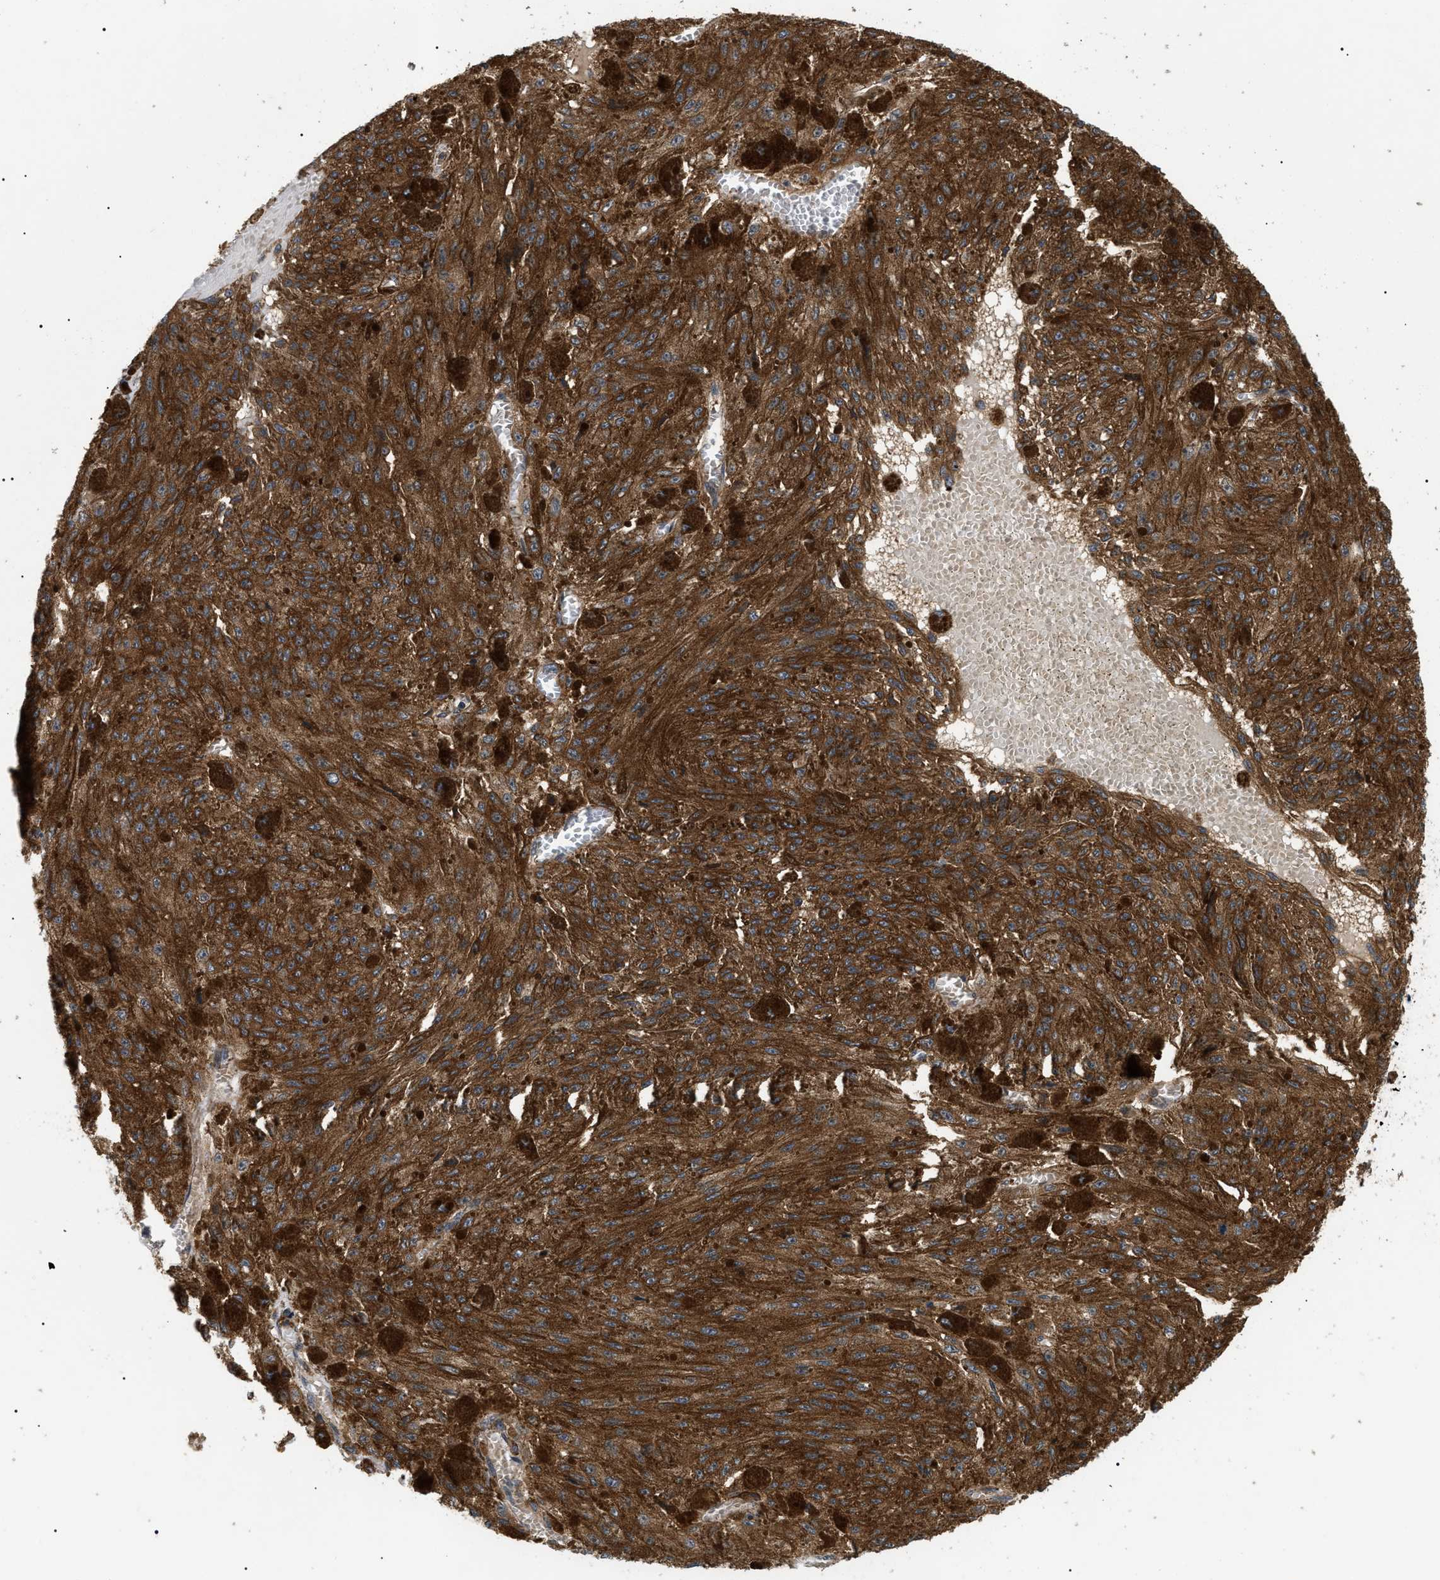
{"staining": {"intensity": "strong", "quantity": ">75%", "location": "cytoplasmic/membranous"}, "tissue": "melanoma", "cell_type": "Tumor cells", "image_type": "cancer", "snomed": [{"axis": "morphology", "description": "Malignant melanoma, NOS"}, {"axis": "topography", "description": "Other"}], "caption": "Immunohistochemical staining of human malignant melanoma demonstrates strong cytoplasmic/membranous protein staining in approximately >75% of tumor cells.", "gene": "ASTL", "patient": {"sex": "male", "age": 79}}